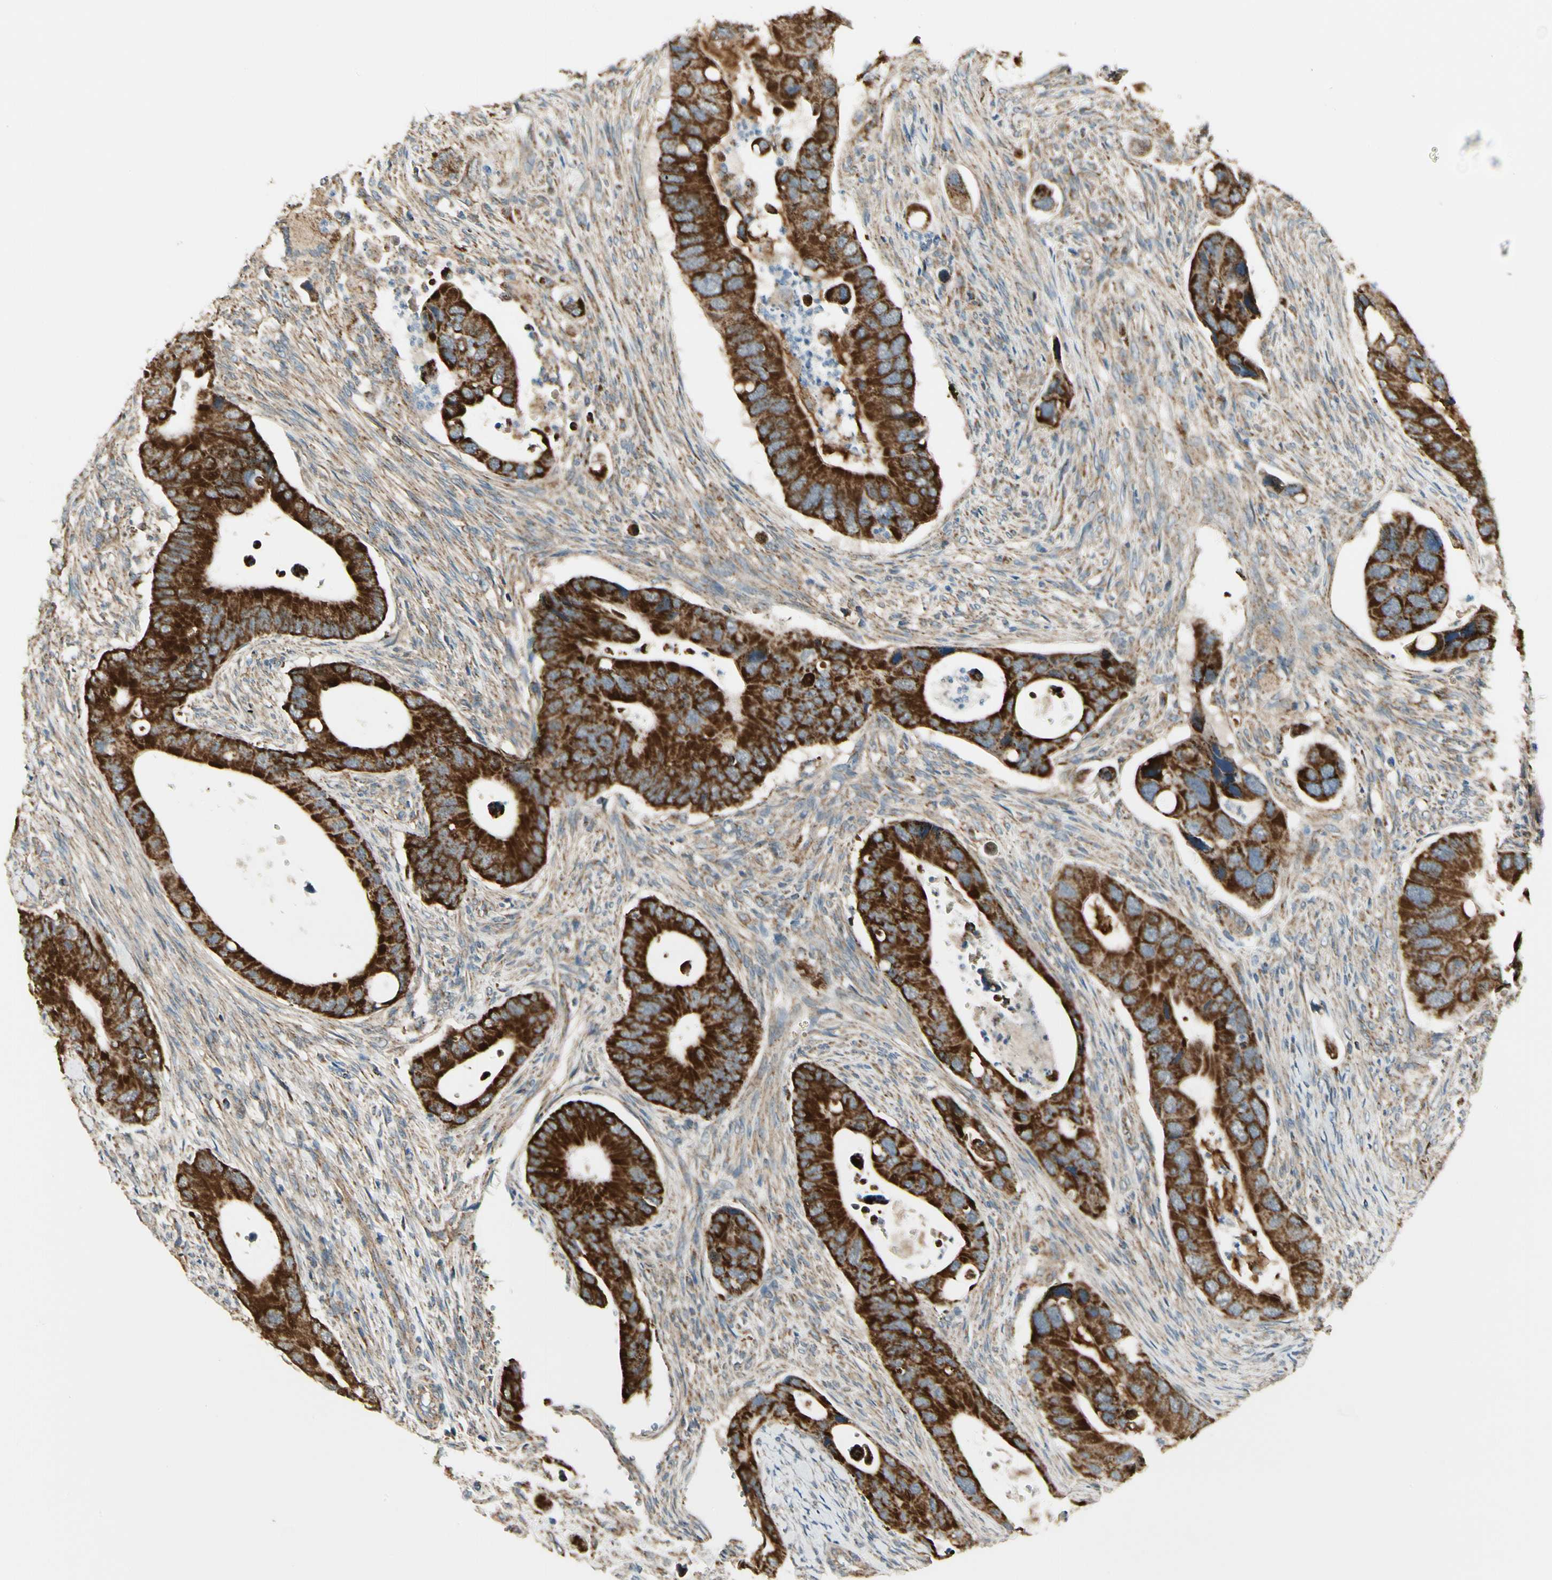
{"staining": {"intensity": "strong", "quantity": ">75%", "location": "cytoplasmic/membranous"}, "tissue": "colorectal cancer", "cell_type": "Tumor cells", "image_type": "cancer", "snomed": [{"axis": "morphology", "description": "Adenocarcinoma, NOS"}, {"axis": "topography", "description": "Rectum"}], "caption": "A brown stain shows strong cytoplasmic/membranous positivity of a protein in colorectal cancer tumor cells.", "gene": "EPHB3", "patient": {"sex": "female", "age": 57}}